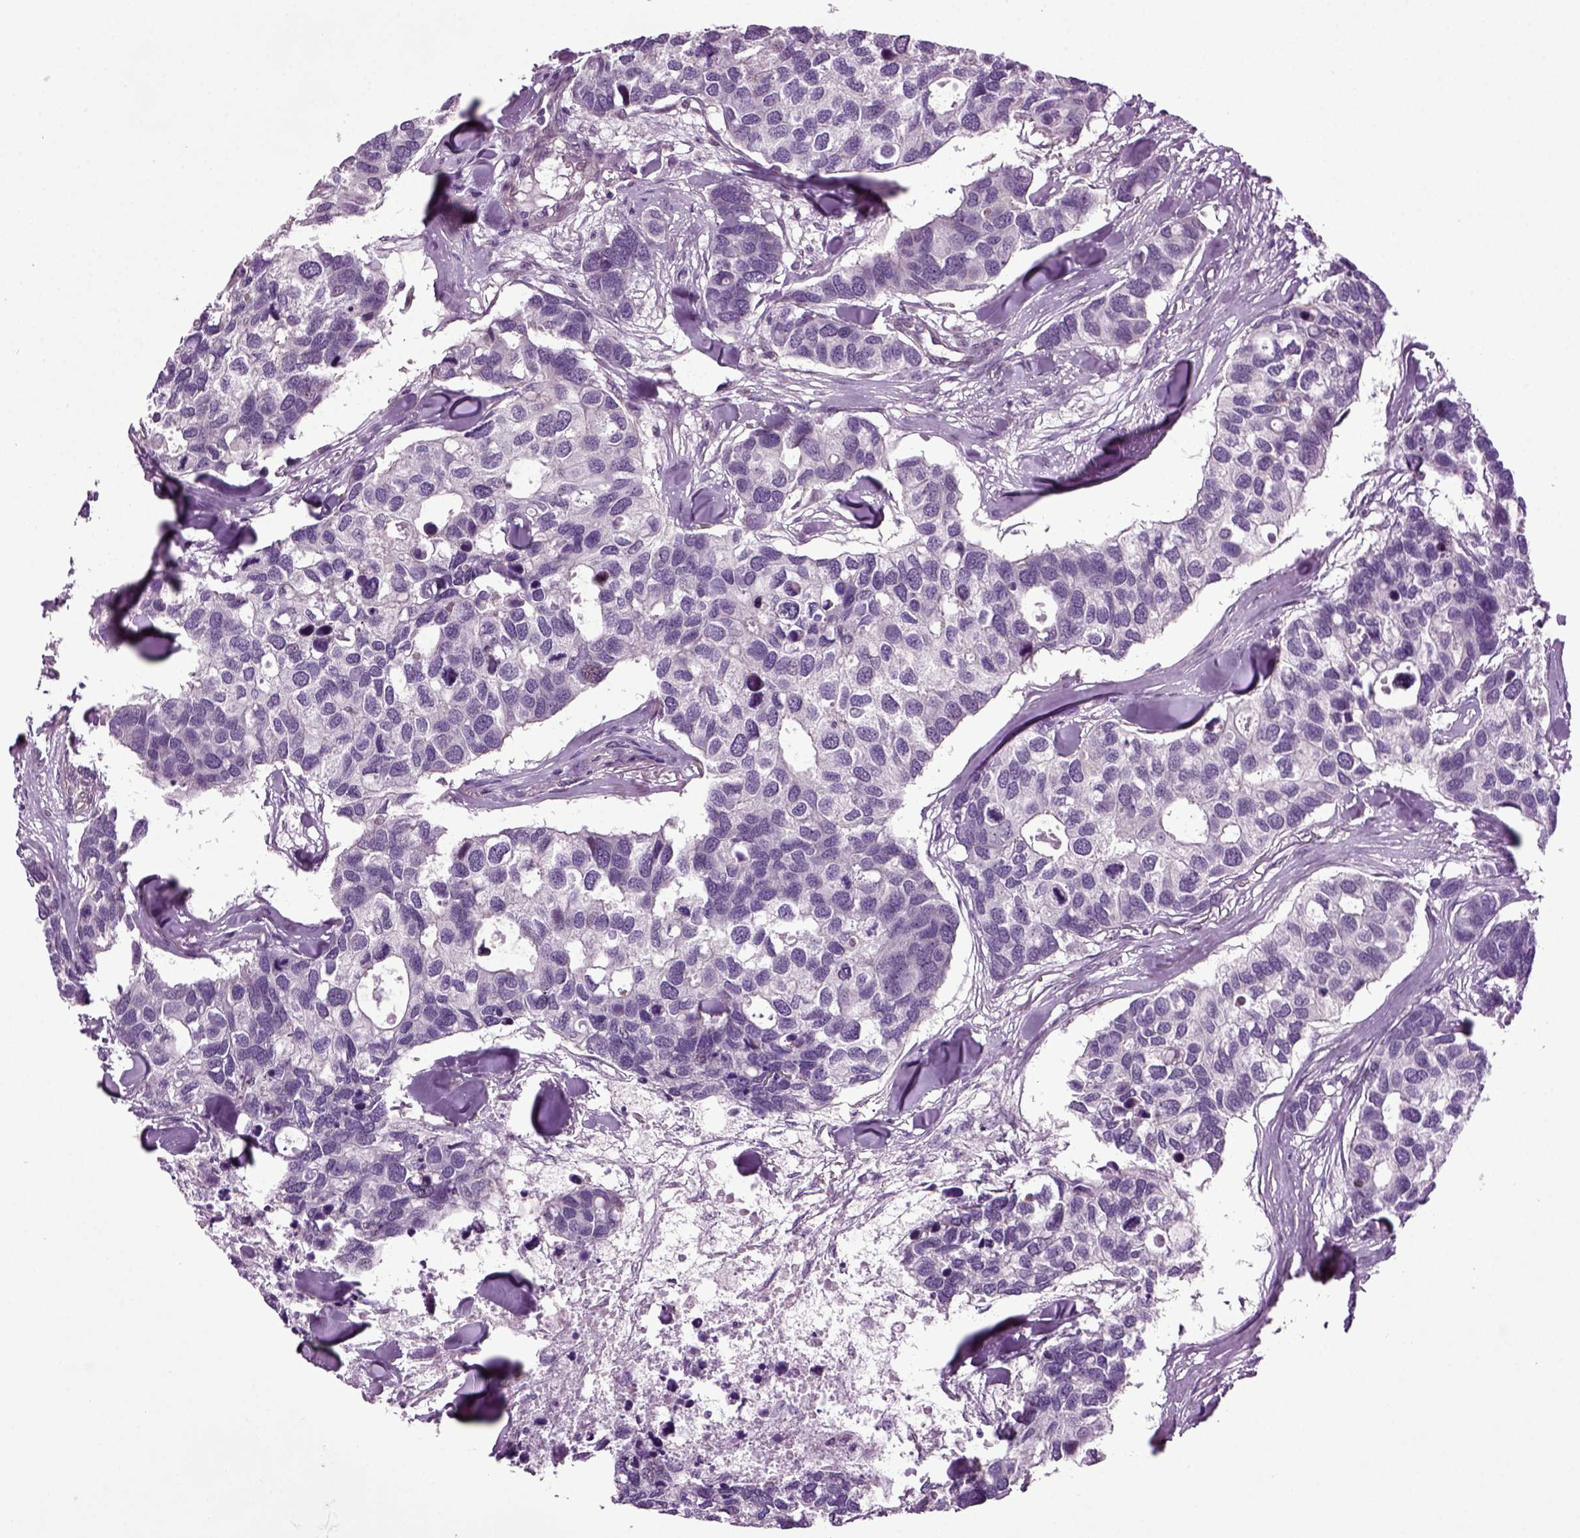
{"staining": {"intensity": "negative", "quantity": "none", "location": "none"}, "tissue": "breast cancer", "cell_type": "Tumor cells", "image_type": "cancer", "snomed": [{"axis": "morphology", "description": "Duct carcinoma"}, {"axis": "topography", "description": "Breast"}], "caption": "This is a histopathology image of IHC staining of intraductal carcinoma (breast), which shows no positivity in tumor cells.", "gene": "HAGHL", "patient": {"sex": "female", "age": 83}}